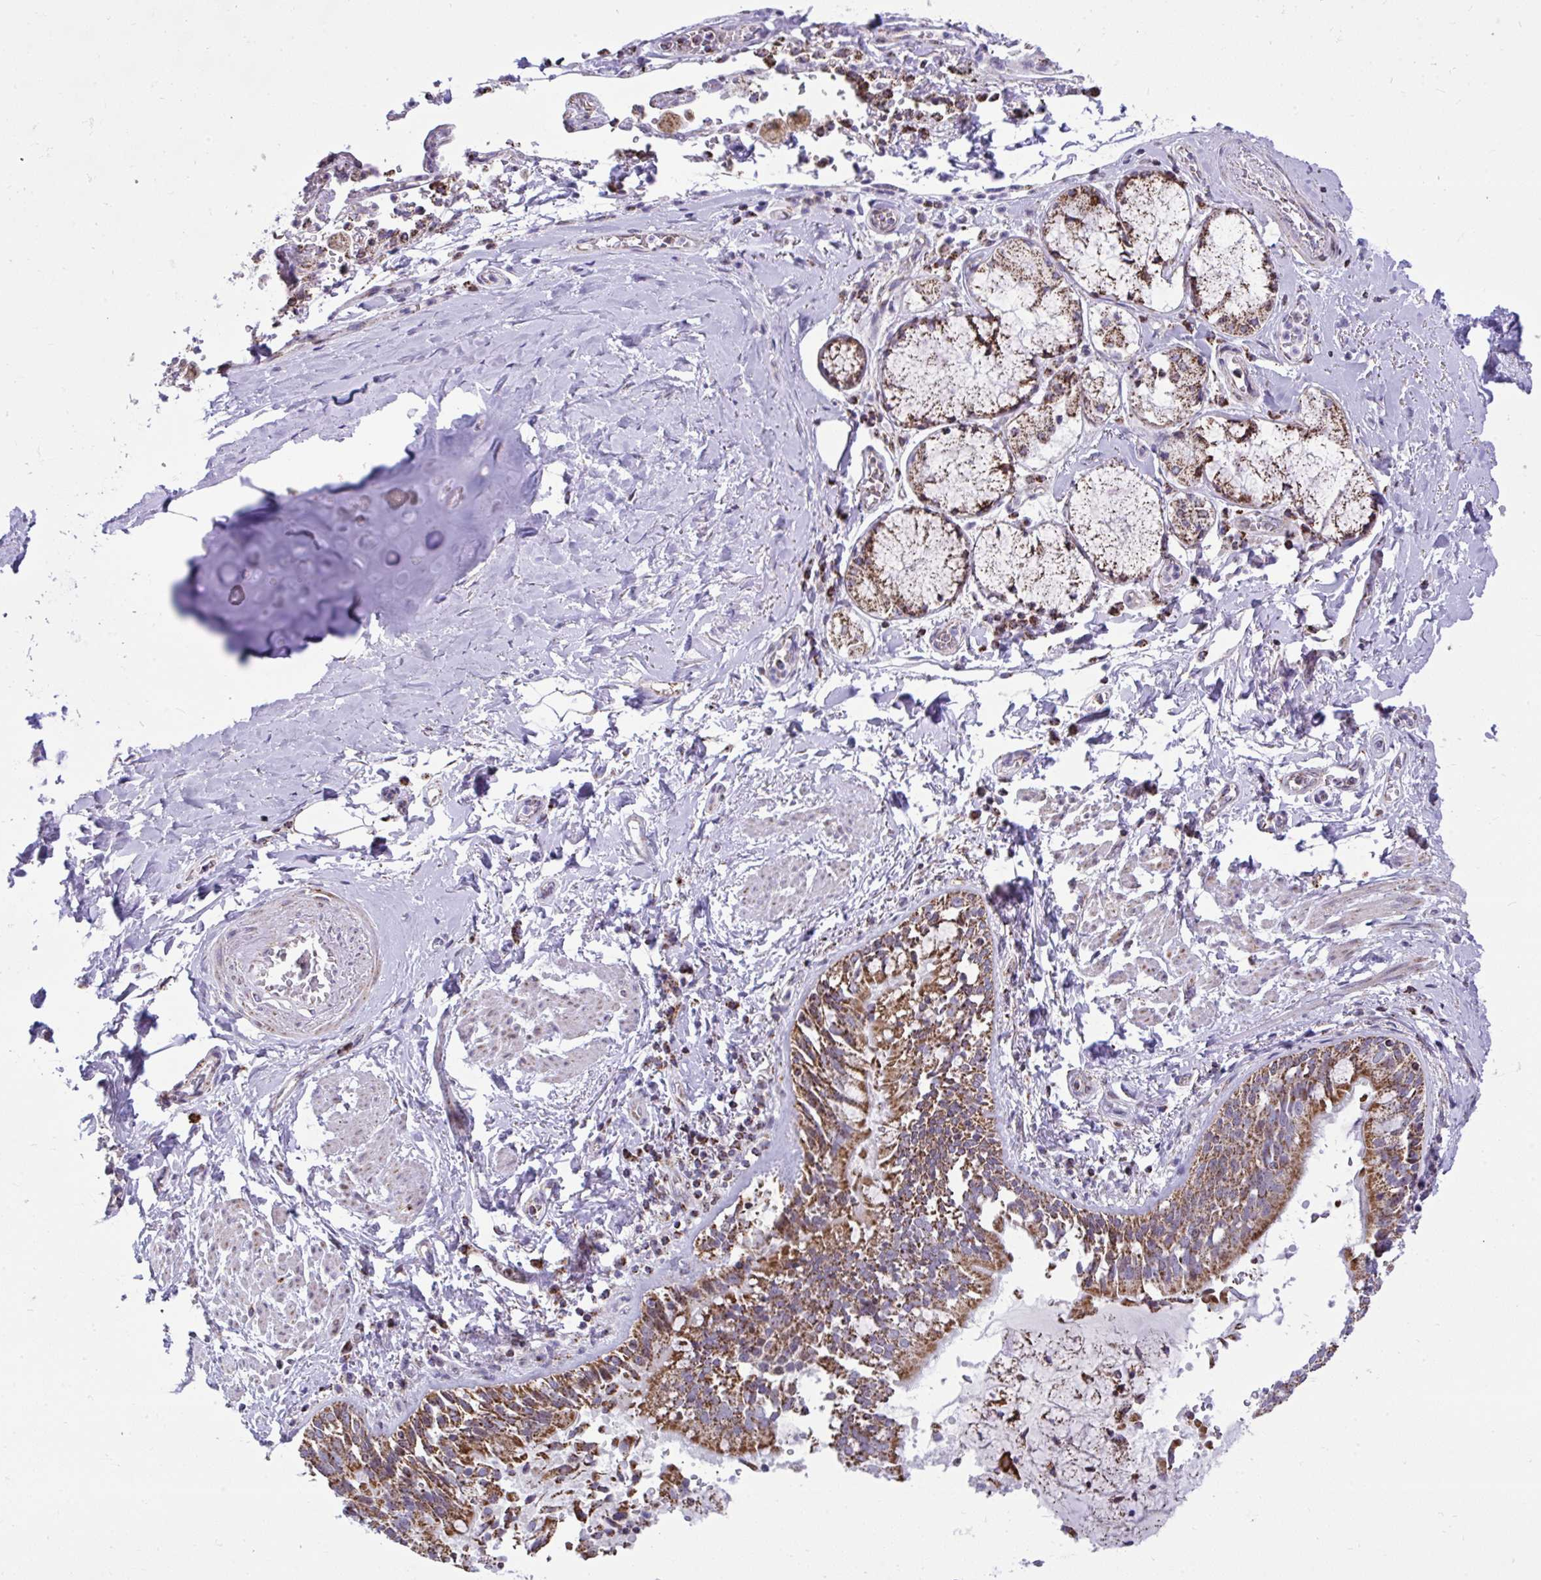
{"staining": {"intensity": "moderate", "quantity": "<25%", "location": "cytoplasmic/membranous"}, "tissue": "soft tissue", "cell_type": "Chondrocytes", "image_type": "normal", "snomed": [{"axis": "morphology", "description": "Normal tissue, NOS"}, {"axis": "morphology", "description": "Degeneration, NOS"}, {"axis": "topography", "description": "Cartilage tissue"}, {"axis": "topography", "description": "Lung"}], "caption": "IHC (DAB (3,3'-diaminobenzidine)) staining of benign human soft tissue shows moderate cytoplasmic/membranous protein positivity in about <25% of chondrocytes. Immunohistochemistry stains the protein of interest in brown and the nuclei are stained blue.", "gene": "ZNF362", "patient": {"sex": "female", "age": 61}}